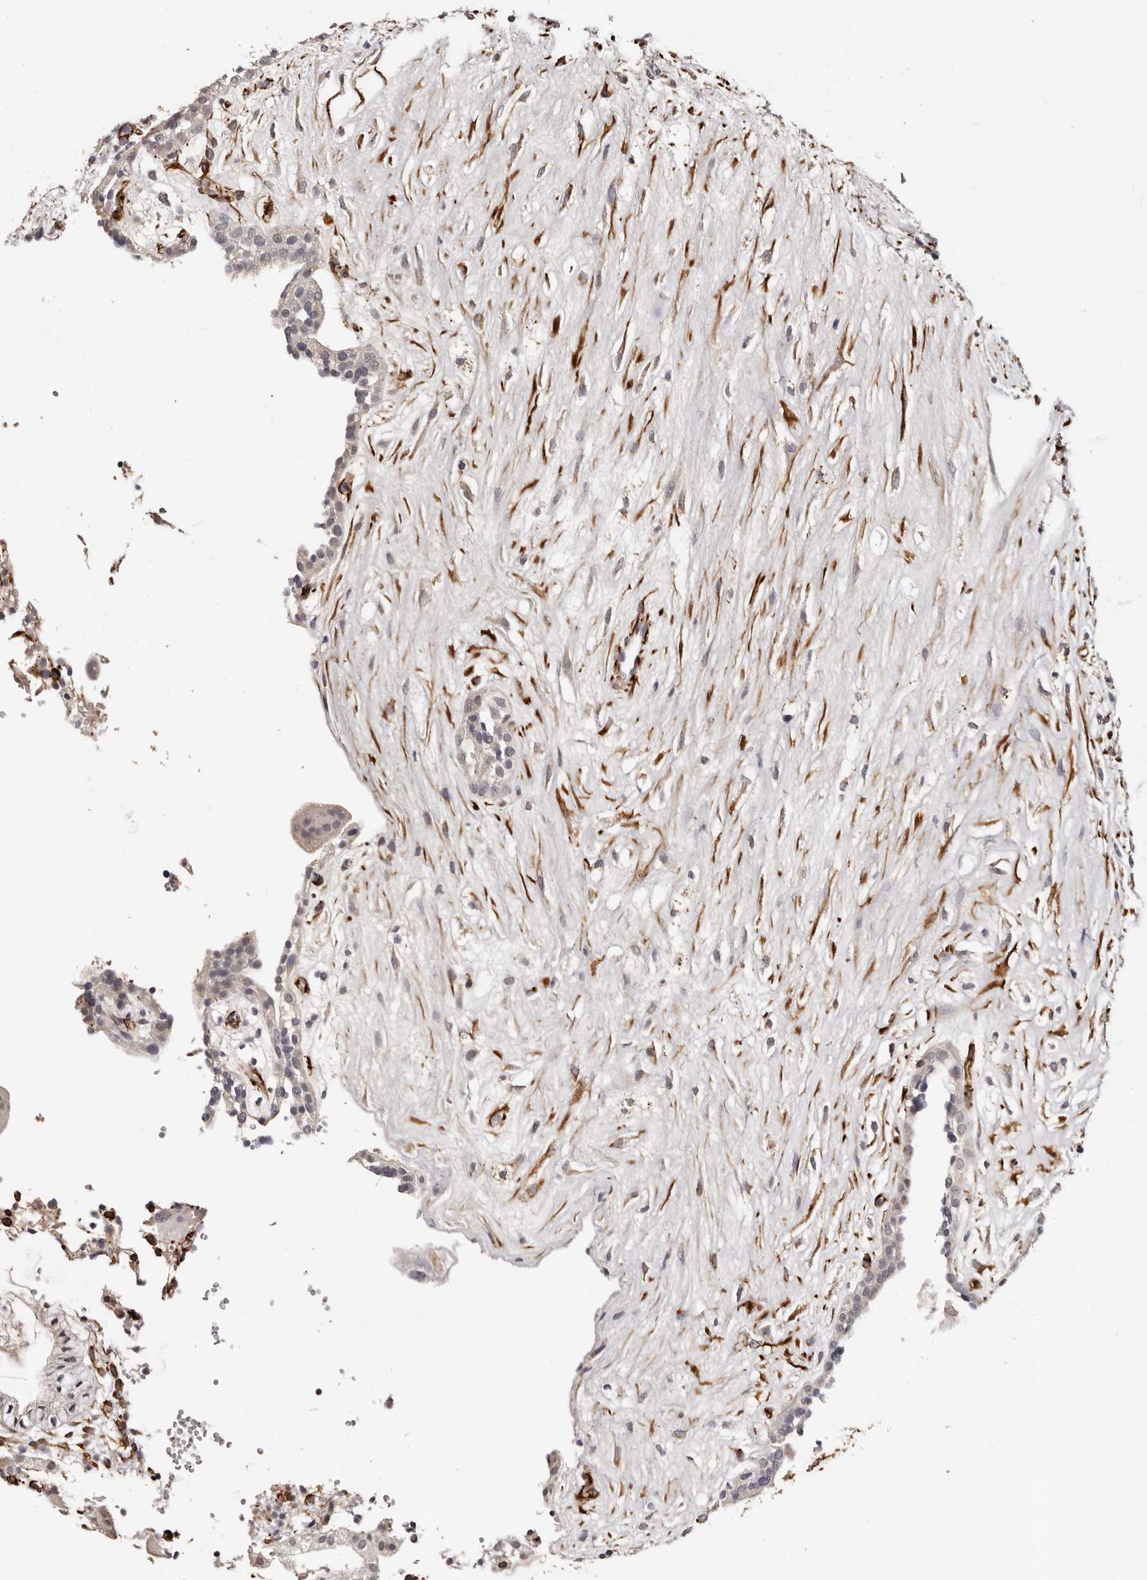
{"staining": {"intensity": "negative", "quantity": "none", "location": "none"}, "tissue": "placenta", "cell_type": "Decidual cells", "image_type": "normal", "snomed": [{"axis": "morphology", "description": "Normal tissue, NOS"}, {"axis": "topography", "description": "Placenta"}], "caption": "Protein analysis of normal placenta shows no significant positivity in decidual cells. (DAB immunohistochemistry with hematoxylin counter stain).", "gene": "ZNF557", "patient": {"sex": "female", "age": 18}}